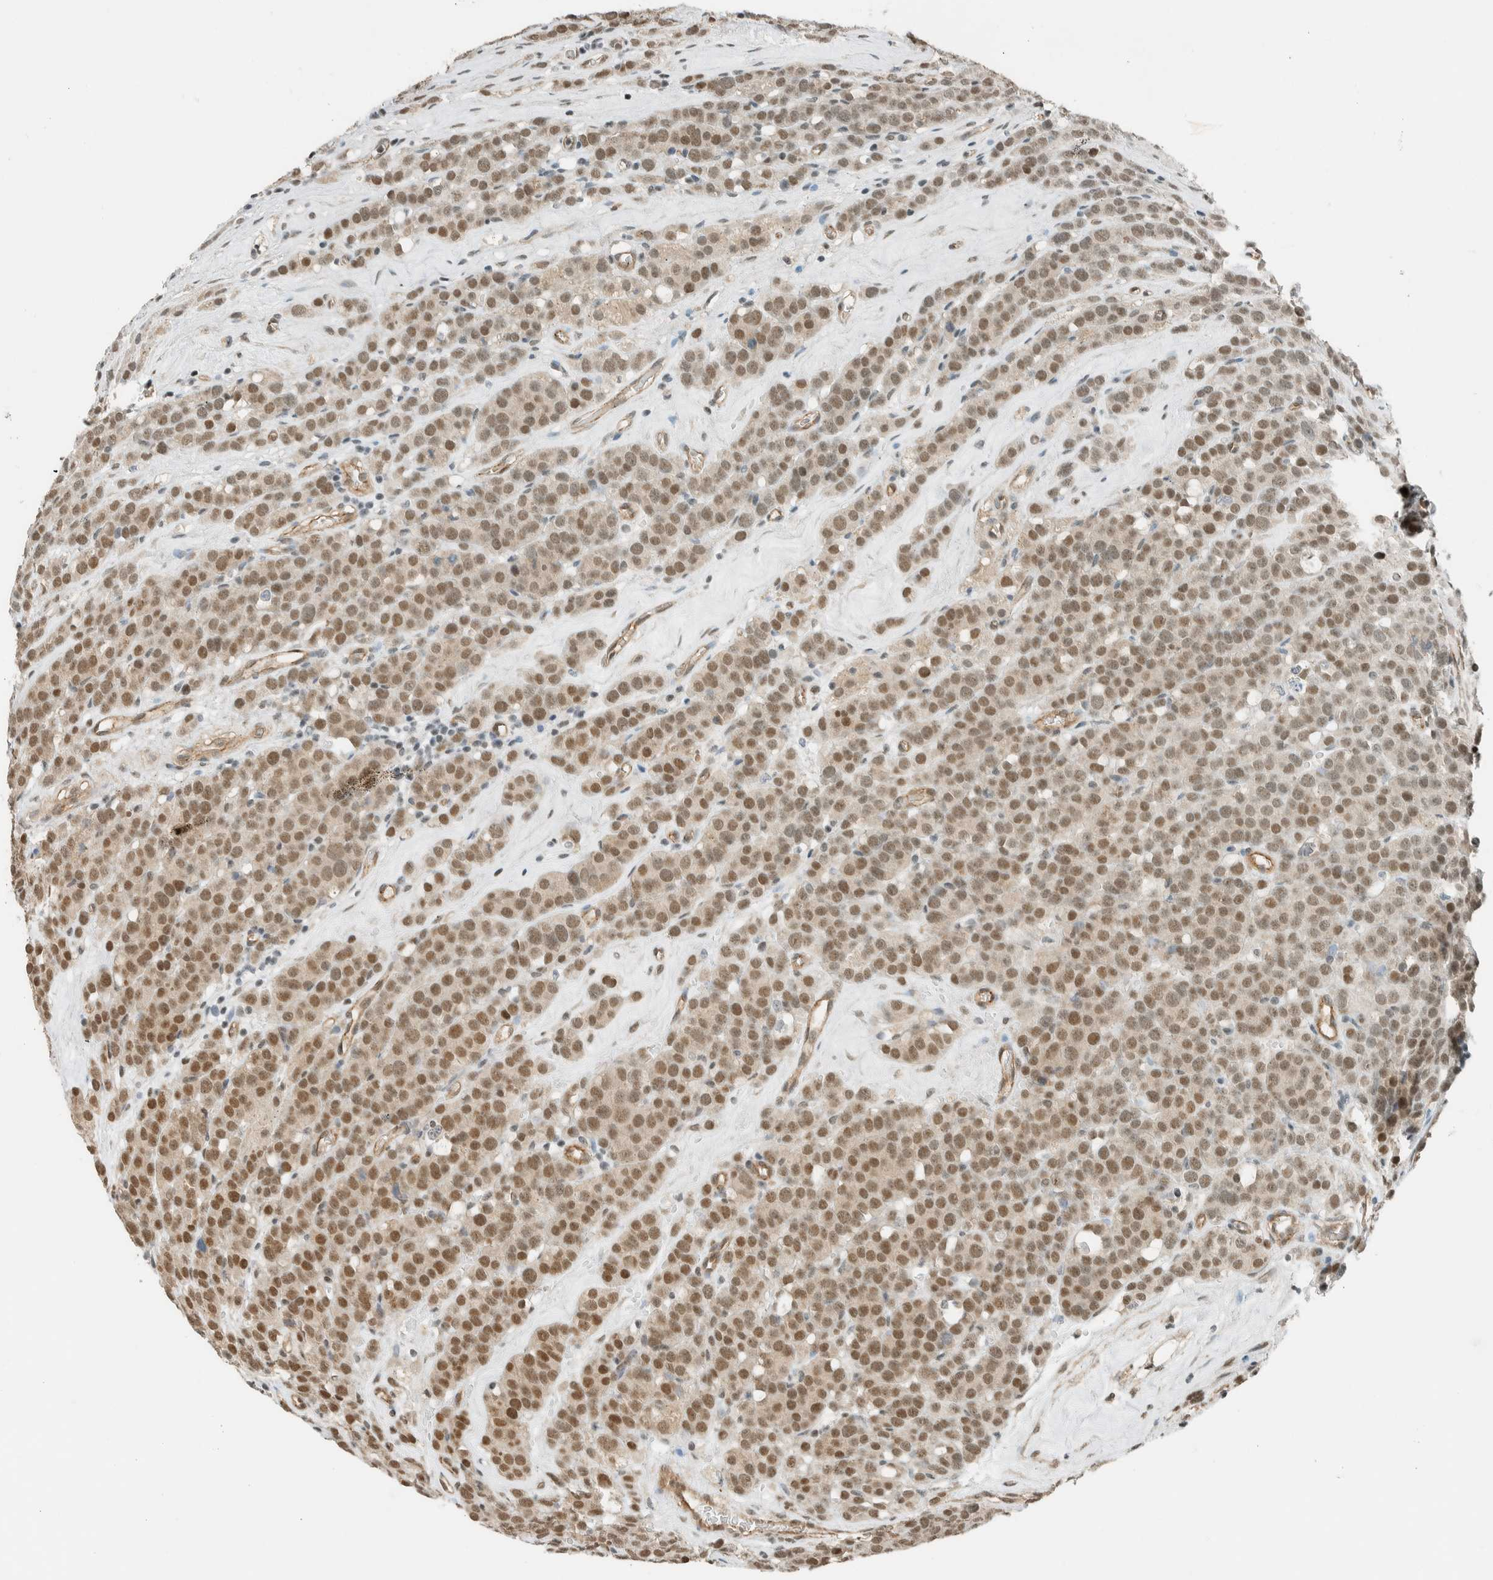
{"staining": {"intensity": "moderate", "quantity": ">75%", "location": "cytoplasmic/membranous,nuclear"}, "tissue": "testis cancer", "cell_type": "Tumor cells", "image_type": "cancer", "snomed": [{"axis": "morphology", "description": "Seminoma, NOS"}, {"axis": "topography", "description": "Testis"}], "caption": "Tumor cells show medium levels of moderate cytoplasmic/membranous and nuclear positivity in approximately >75% of cells in seminoma (testis).", "gene": "NIBAN2", "patient": {"sex": "male", "age": 71}}